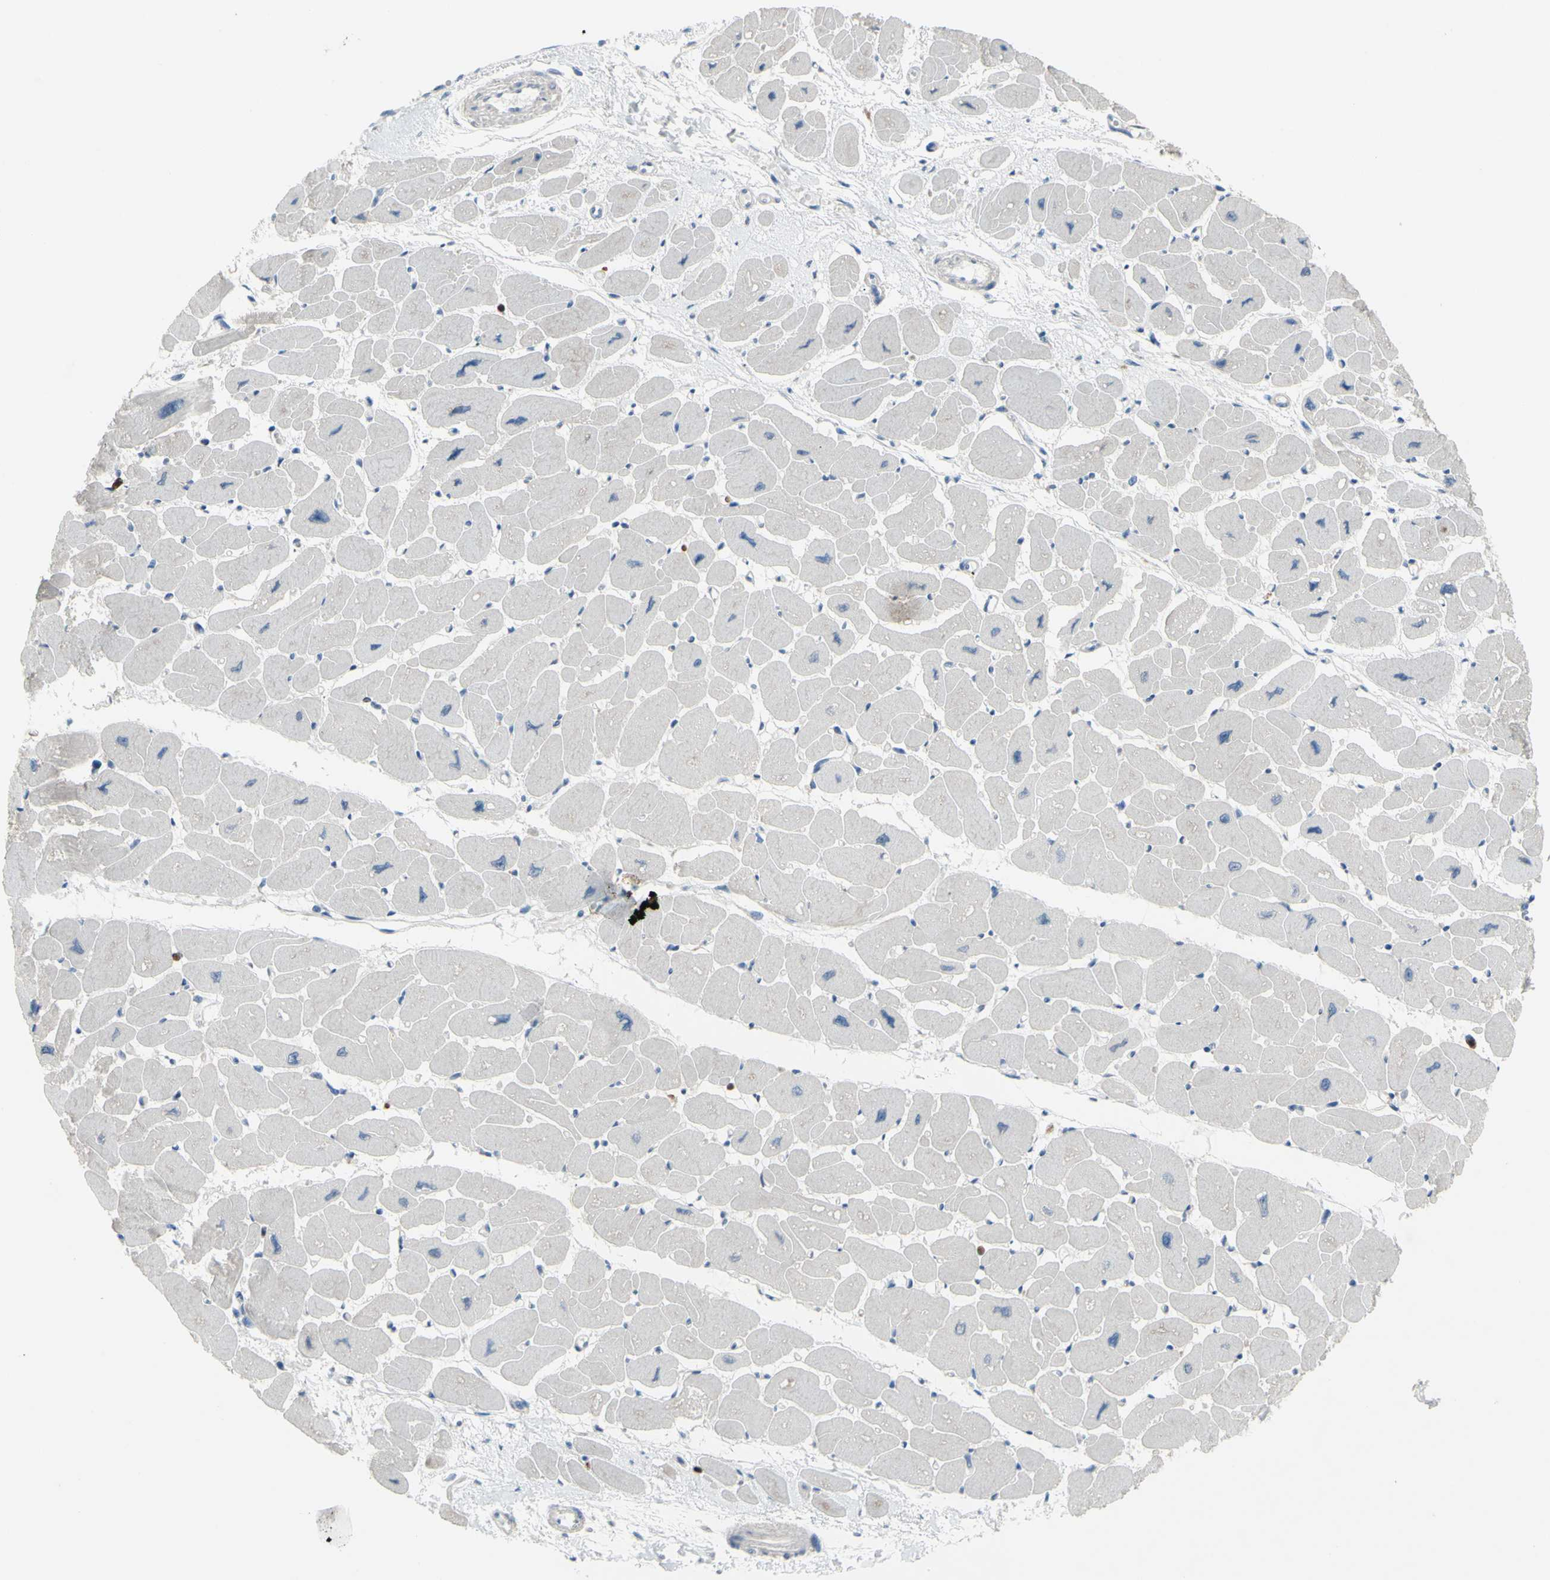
{"staining": {"intensity": "negative", "quantity": "none", "location": "none"}, "tissue": "heart muscle", "cell_type": "Cardiomyocytes", "image_type": "normal", "snomed": [{"axis": "morphology", "description": "Normal tissue, NOS"}, {"axis": "topography", "description": "Heart"}], "caption": "Immunohistochemical staining of benign heart muscle exhibits no significant staining in cardiomyocytes. Brightfield microscopy of immunohistochemistry stained with DAB (3,3'-diaminobenzidine) (brown) and hematoxylin (blue), captured at high magnification.", "gene": "GRAMD2B", "patient": {"sex": "female", "age": 54}}